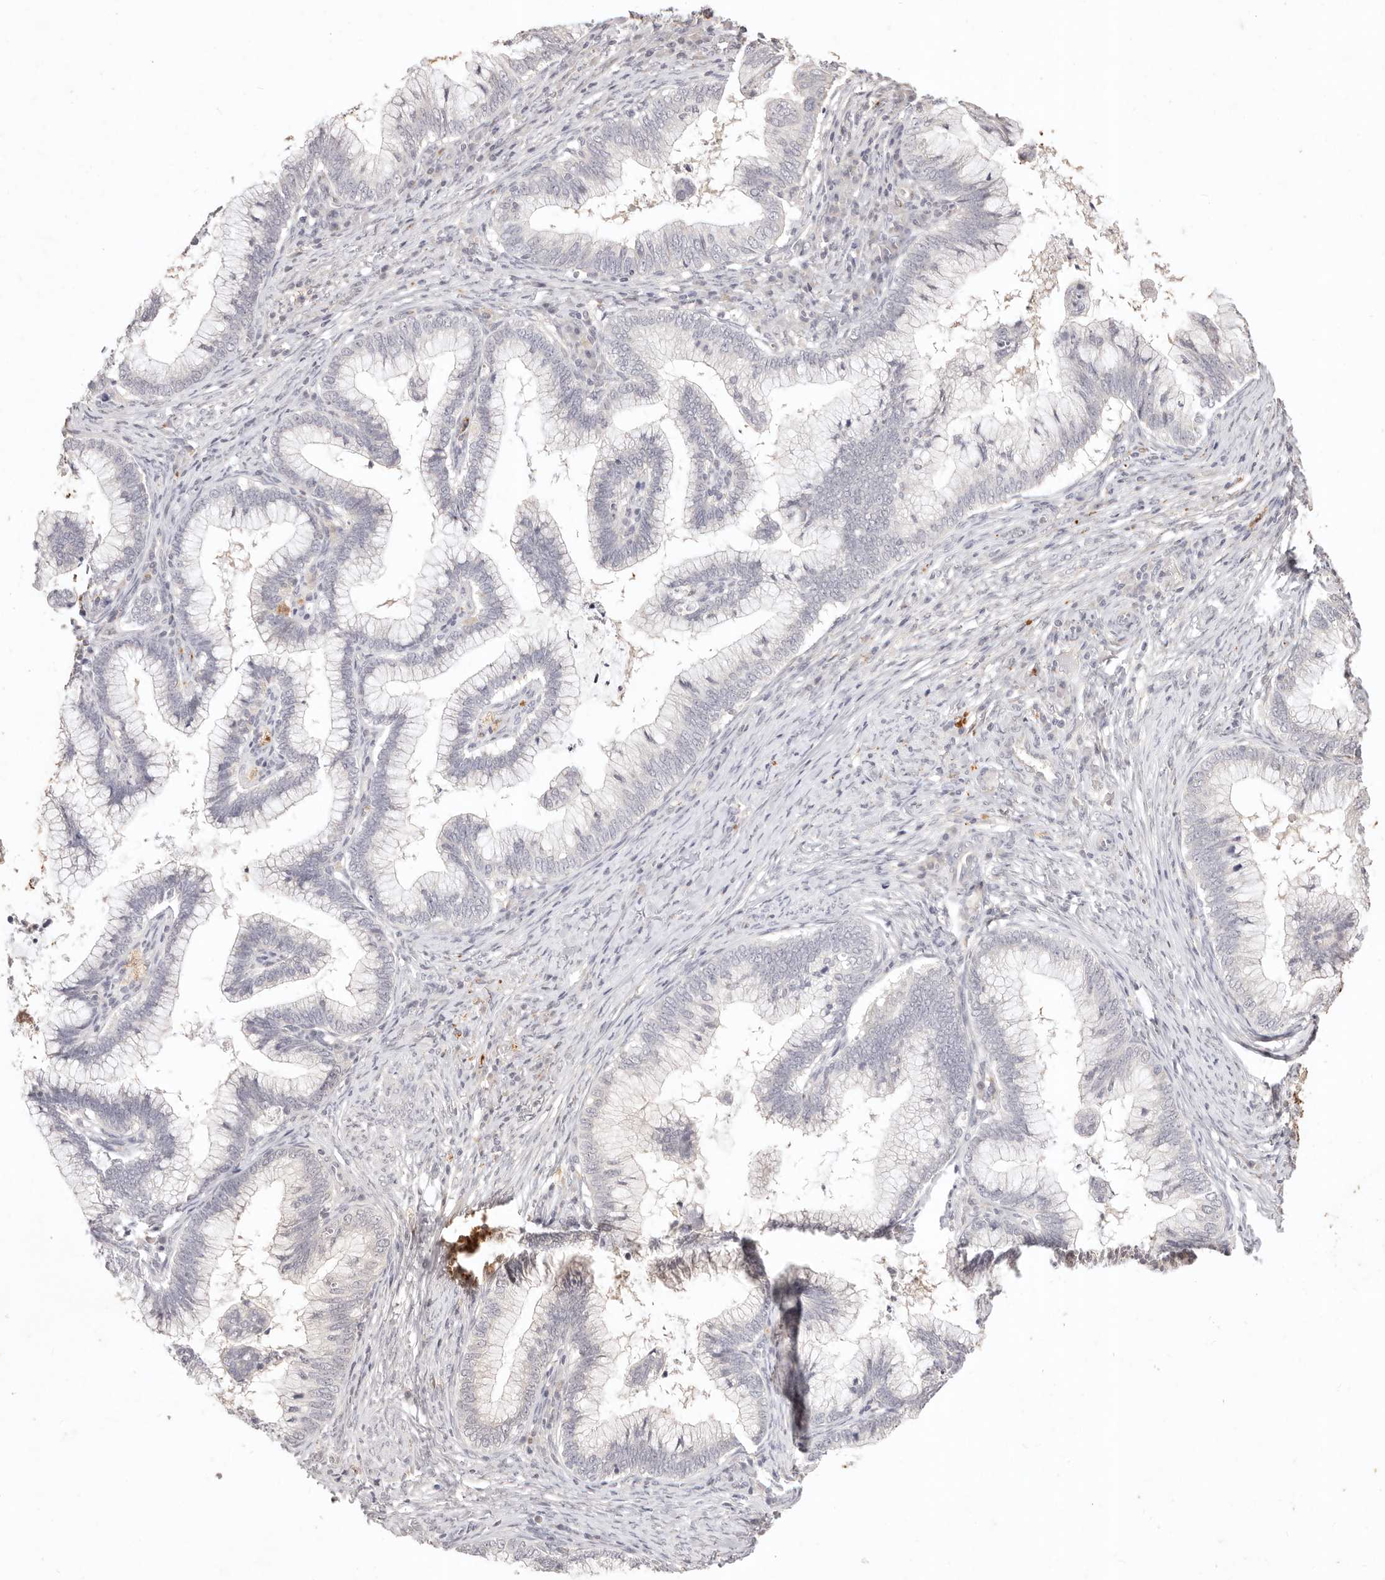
{"staining": {"intensity": "negative", "quantity": "none", "location": "none"}, "tissue": "cervical cancer", "cell_type": "Tumor cells", "image_type": "cancer", "snomed": [{"axis": "morphology", "description": "Adenocarcinoma, NOS"}, {"axis": "topography", "description": "Cervix"}], "caption": "An immunohistochemistry (IHC) photomicrograph of adenocarcinoma (cervical) is shown. There is no staining in tumor cells of adenocarcinoma (cervical). (IHC, brightfield microscopy, high magnification).", "gene": "KIF9", "patient": {"sex": "female", "age": 36}}